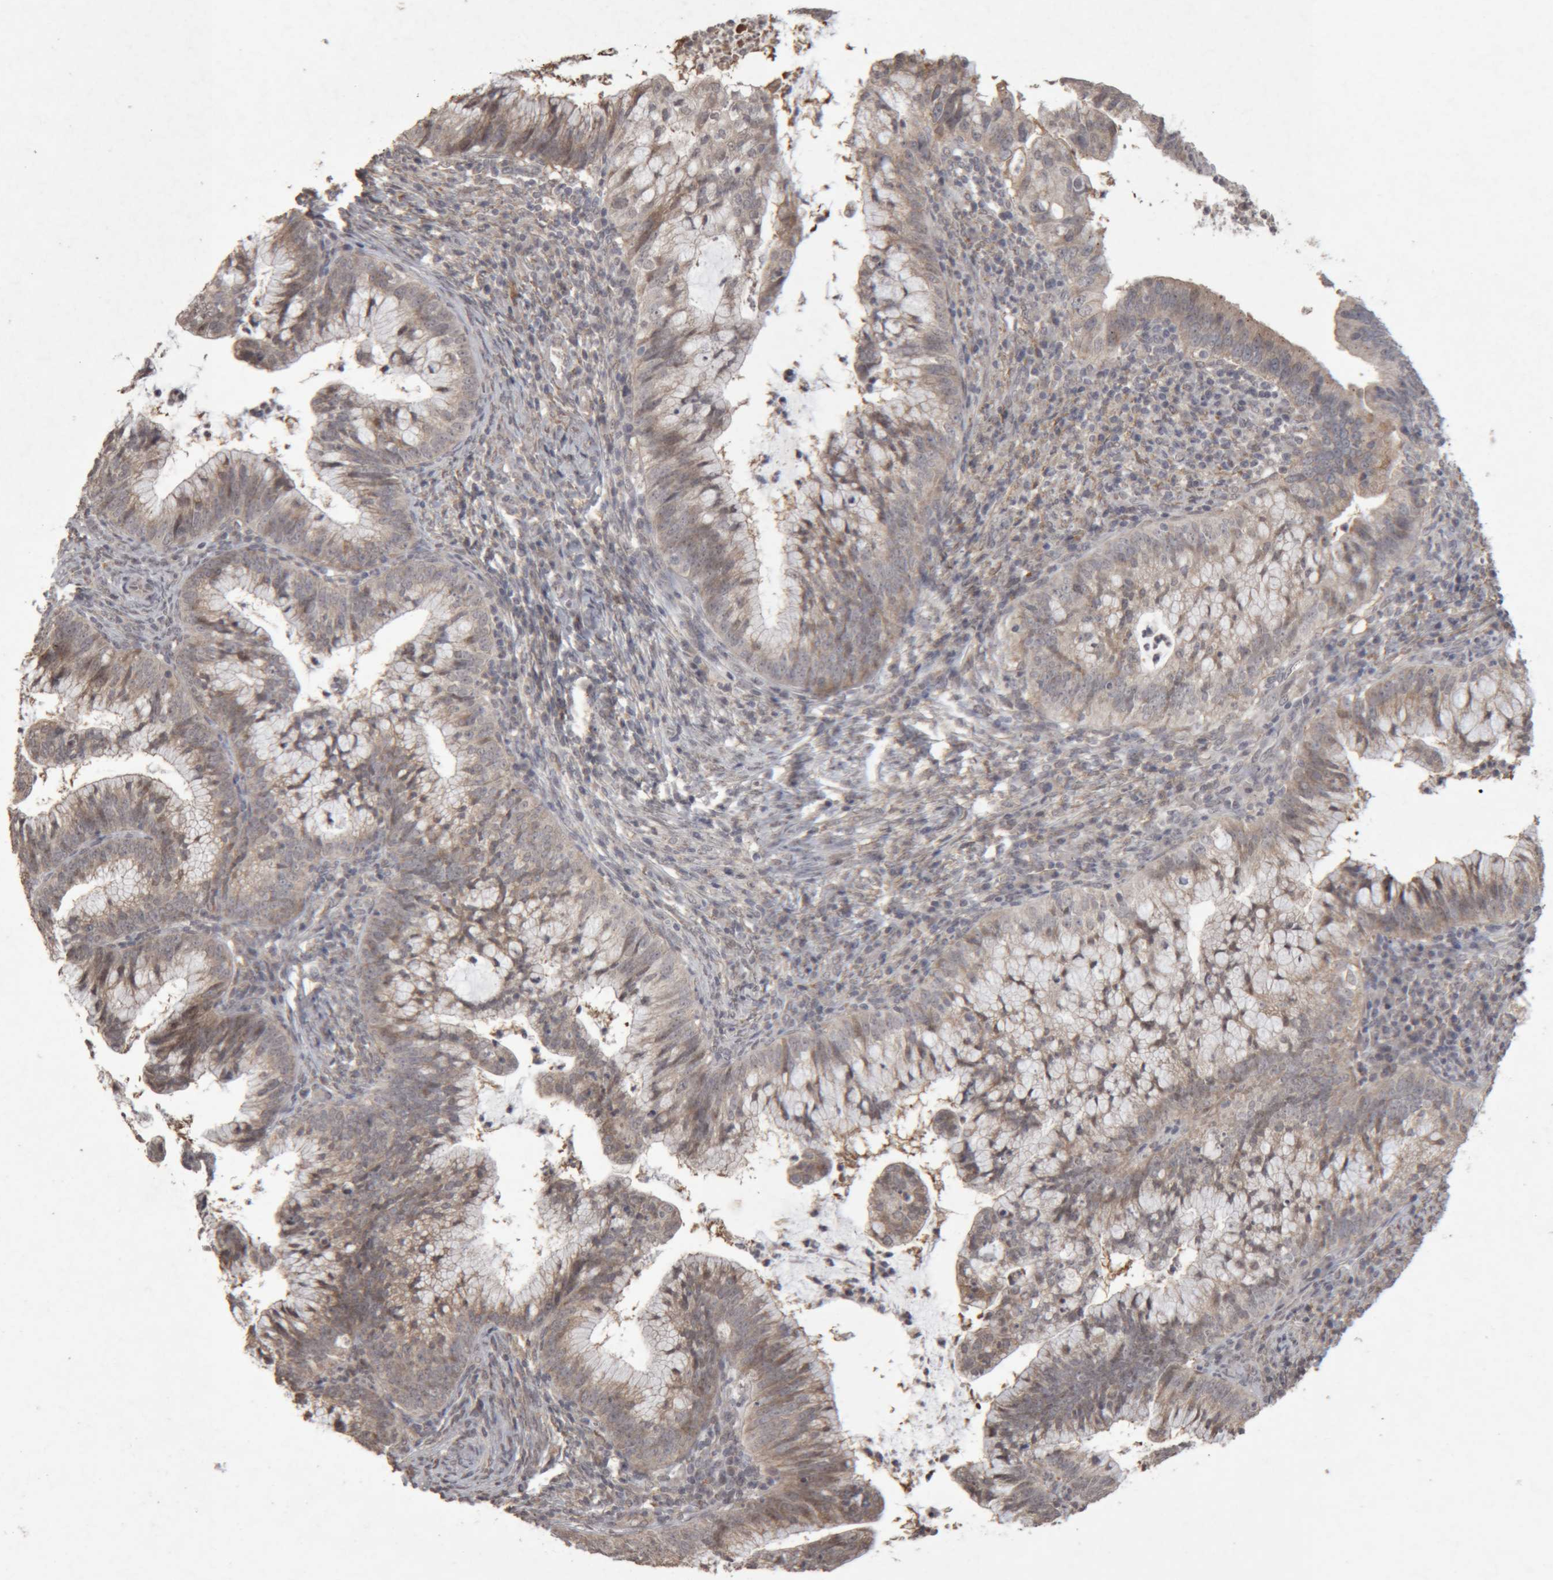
{"staining": {"intensity": "weak", "quantity": "25%-75%", "location": "cytoplasmic/membranous"}, "tissue": "cervical cancer", "cell_type": "Tumor cells", "image_type": "cancer", "snomed": [{"axis": "morphology", "description": "Adenocarcinoma, NOS"}, {"axis": "topography", "description": "Cervix"}], "caption": "Protein expression analysis of cervical cancer demonstrates weak cytoplasmic/membranous staining in approximately 25%-75% of tumor cells.", "gene": "MEP1A", "patient": {"sex": "female", "age": 36}}